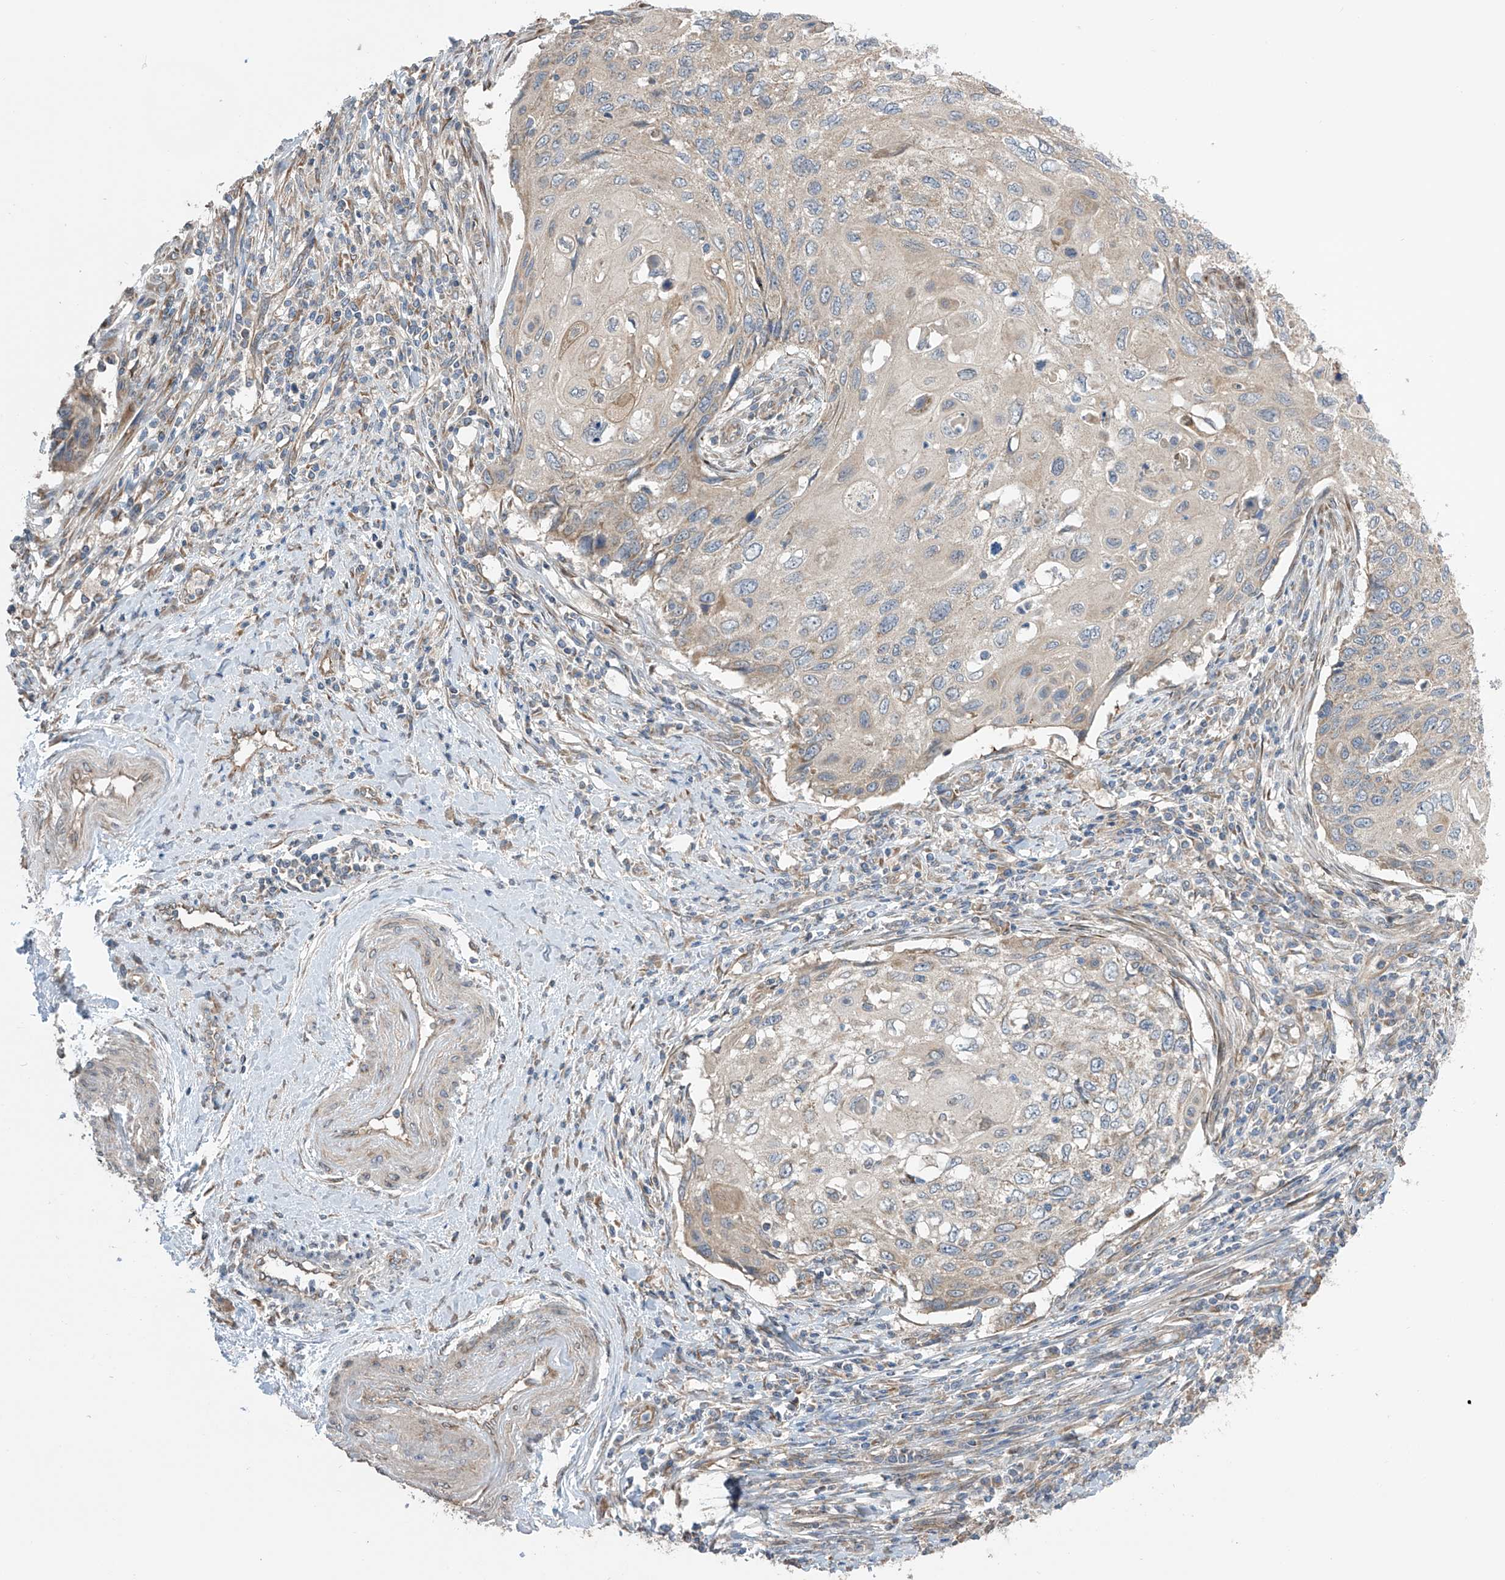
{"staining": {"intensity": "weak", "quantity": "<25%", "location": "cytoplasmic/membranous"}, "tissue": "cervical cancer", "cell_type": "Tumor cells", "image_type": "cancer", "snomed": [{"axis": "morphology", "description": "Squamous cell carcinoma, NOS"}, {"axis": "topography", "description": "Cervix"}], "caption": "Tumor cells show no significant staining in squamous cell carcinoma (cervical).", "gene": "PNPT1", "patient": {"sex": "female", "age": 70}}